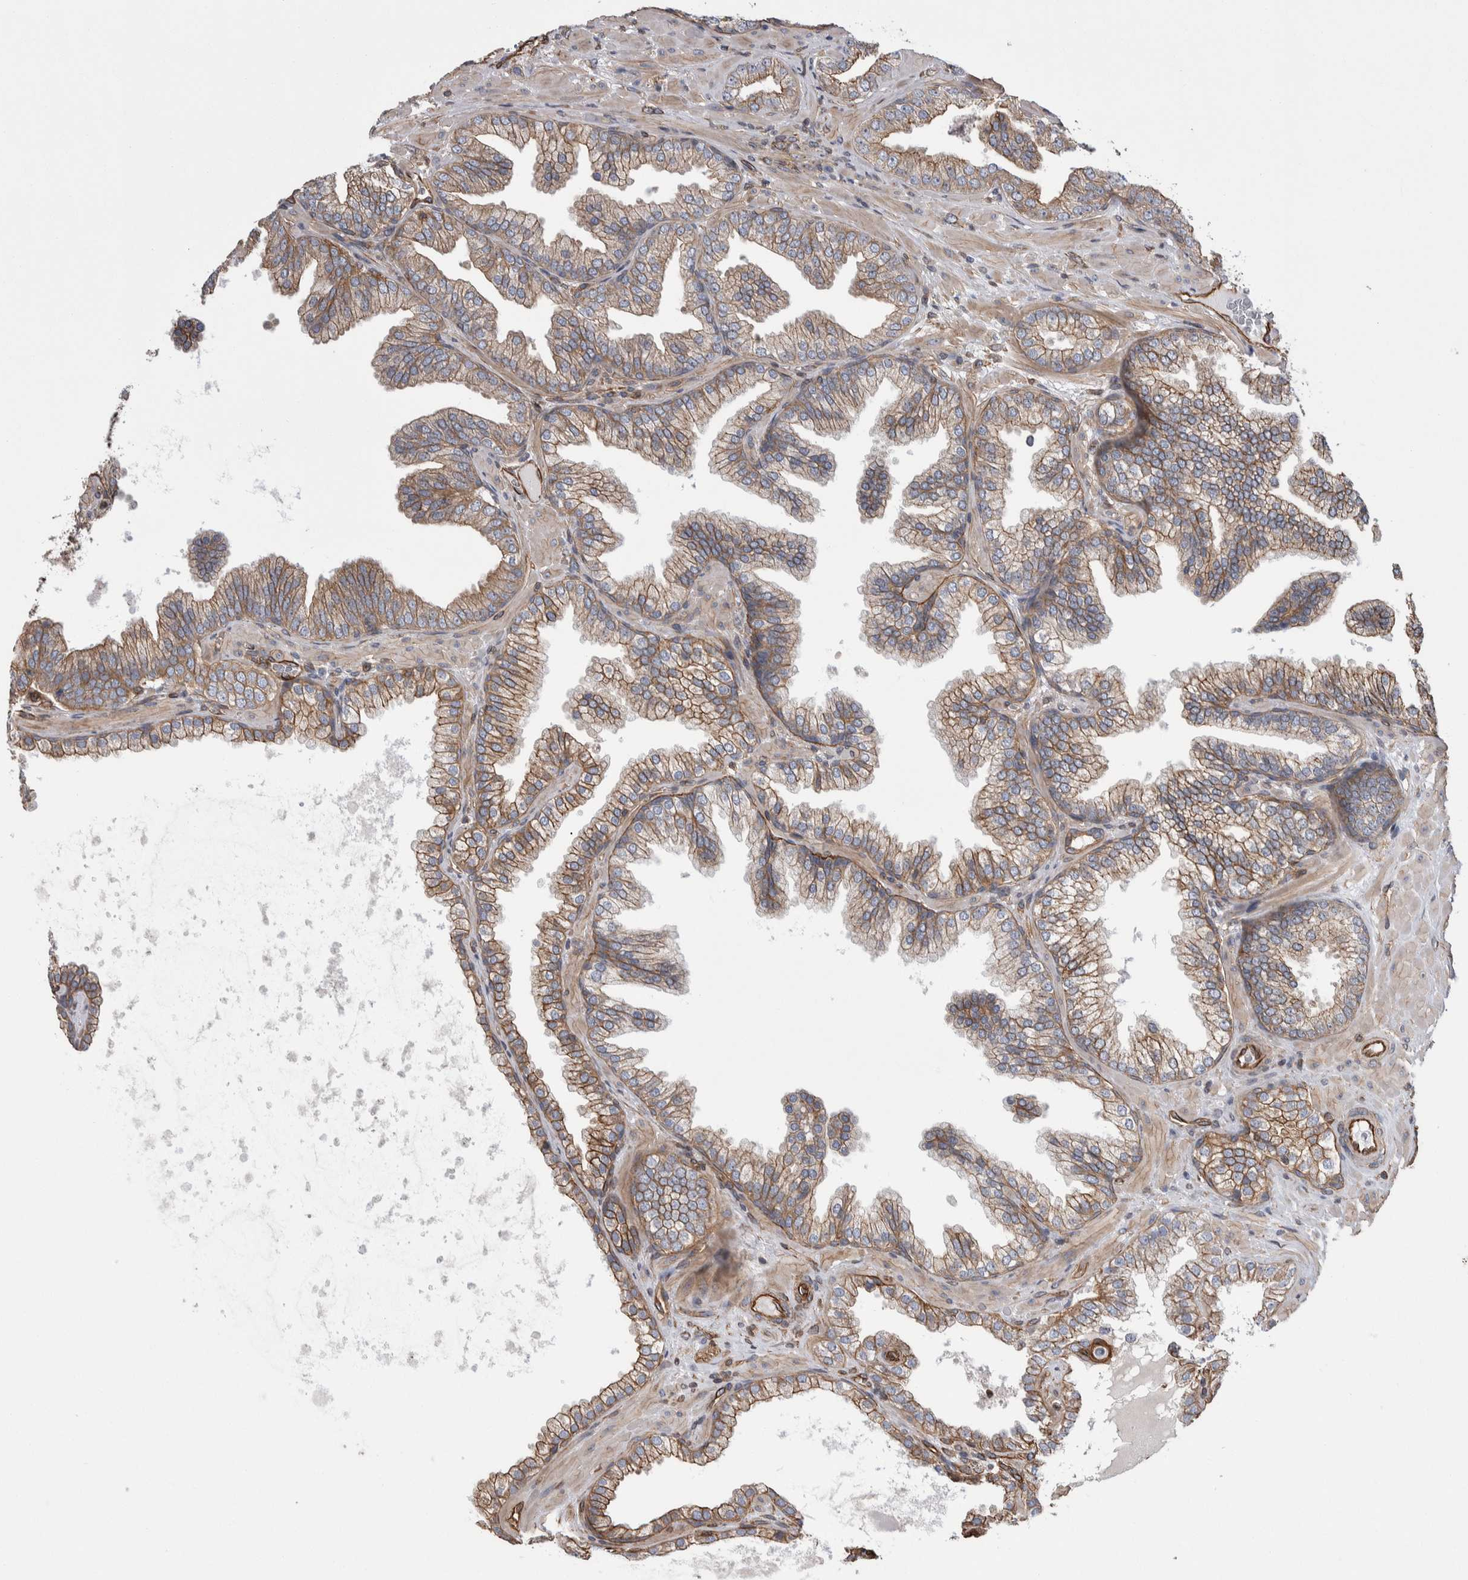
{"staining": {"intensity": "moderate", "quantity": ">75%", "location": "cytoplasmic/membranous"}, "tissue": "prostate cancer", "cell_type": "Tumor cells", "image_type": "cancer", "snomed": [{"axis": "morphology", "description": "Adenocarcinoma, Low grade"}, {"axis": "topography", "description": "Prostate"}], "caption": "Immunohistochemical staining of human prostate cancer (adenocarcinoma (low-grade)) reveals medium levels of moderate cytoplasmic/membranous protein staining in approximately >75% of tumor cells.", "gene": "KIF12", "patient": {"sex": "male", "age": 62}}